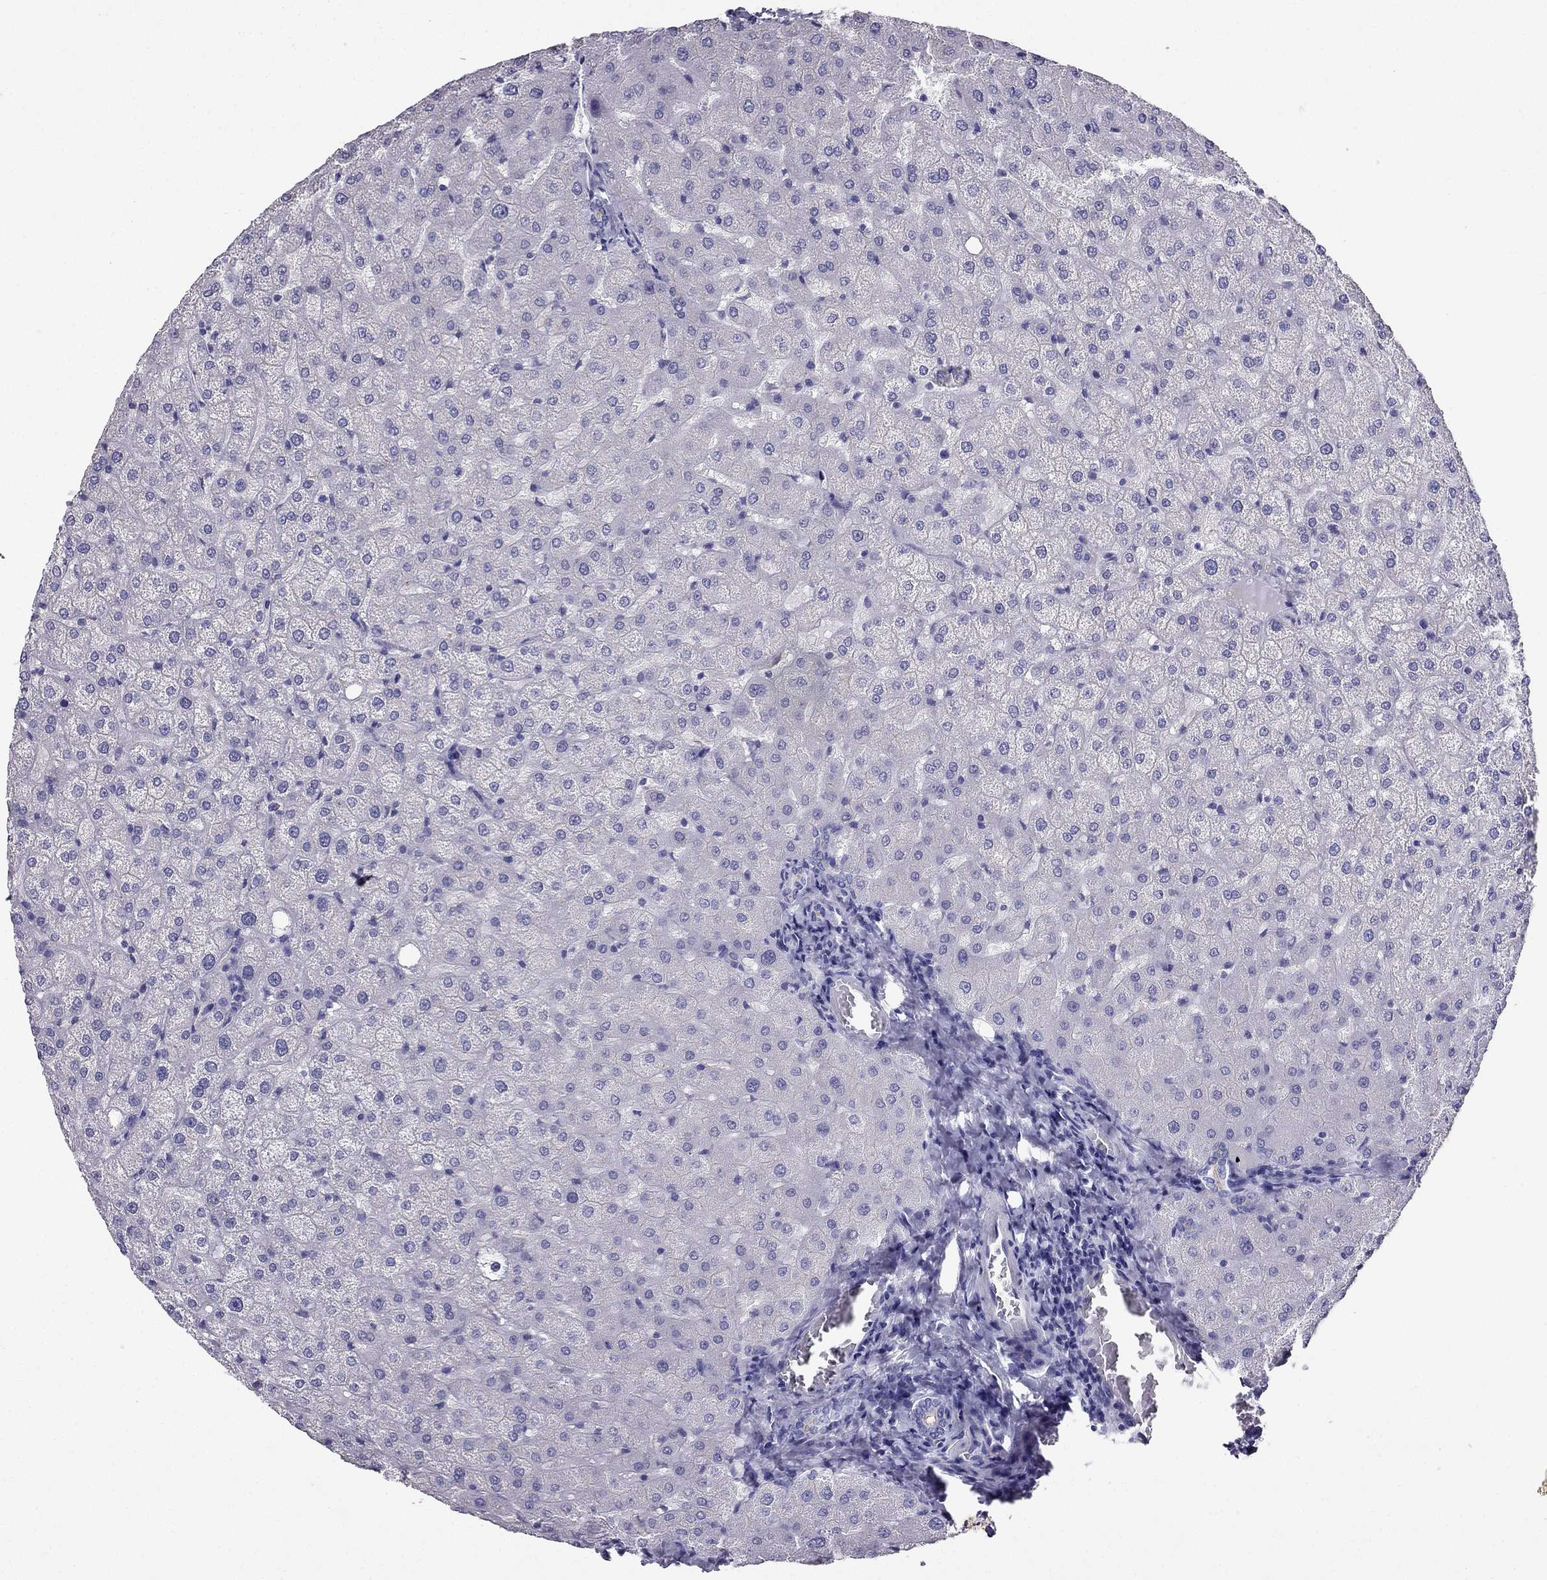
{"staining": {"intensity": "negative", "quantity": "none", "location": "none"}, "tissue": "liver", "cell_type": "Cholangiocytes", "image_type": "normal", "snomed": [{"axis": "morphology", "description": "Normal tissue, NOS"}, {"axis": "topography", "description": "Liver"}], "caption": "This is an immunohistochemistry micrograph of unremarkable human liver. There is no staining in cholangiocytes.", "gene": "PTH", "patient": {"sex": "female", "age": 50}}